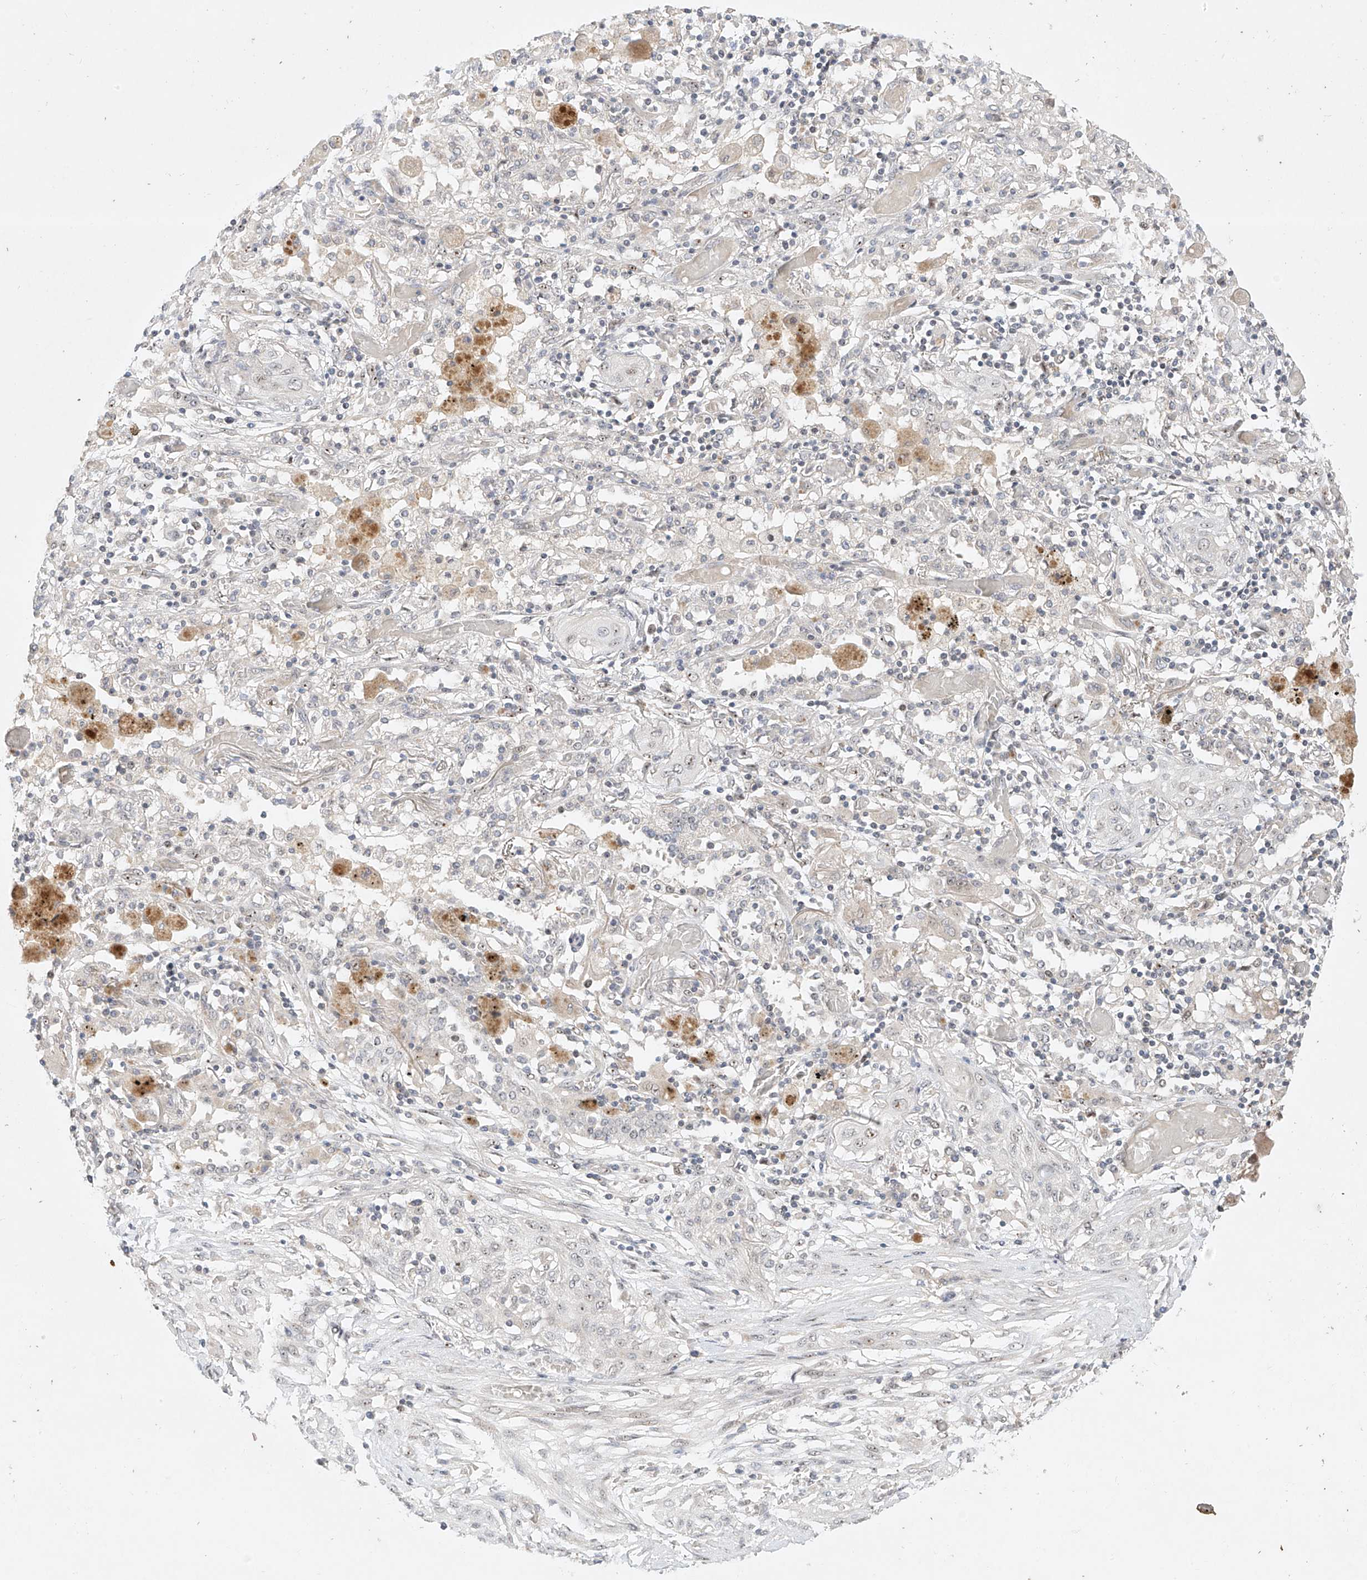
{"staining": {"intensity": "negative", "quantity": "none", "location": "none"}, "tissue": "lung cancer", "cell_type": "Tumor cells", "image_type": "cancer", "snomed": [{"axis": "morphology", "description": "Squamous cell carcinoma, NOS"}, {"axis": "topography", "description": "Lung"}], "caption": "The micrograph shows no significant positivity in tumor cells of lung squamous cell carcinoma.", "gene": "TASP1", "patient": {"sex": "female", "age": 47}}